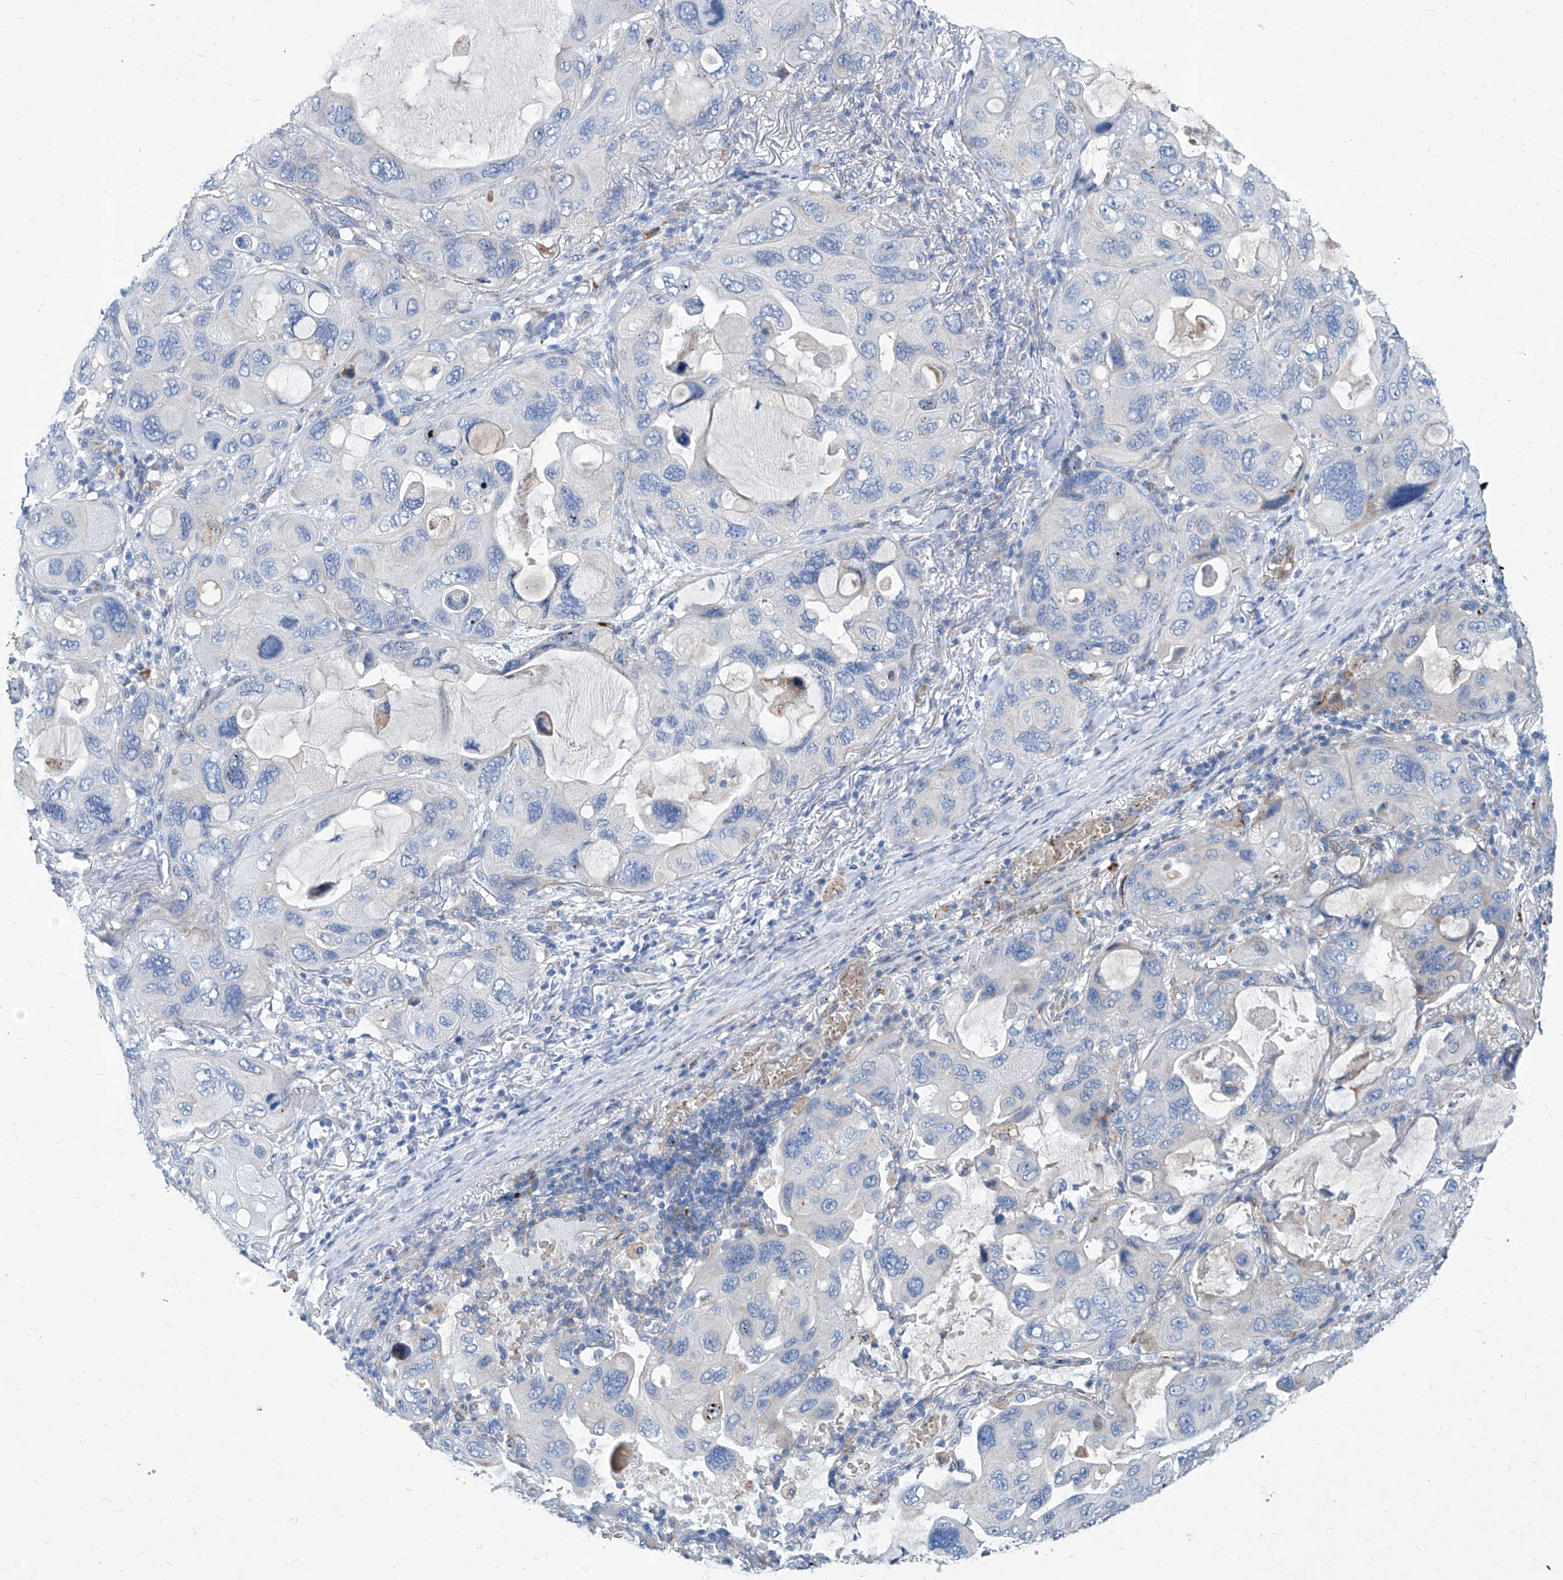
{"staining": {"intensity": "negative", "quantity": "none", "location": "none"}, "tissue": "lung cancer", "cell_type": "Tumor cells", "image_type": "cancer", "snomed": [{"axis": "morphology", "description": "Squamous cell carcinoma, NOS"}, {"axis": "topography", "description": "Lung"}], "caption": "Immunohistochemistry (IHC) image of lung cancer stained for a protein (brown), which exhibits no expression in tumor cells. The staining is performed using DAB brown chromogen with nuclei counter-stained in using hematoxylin.", "gene": "FPR2", "patient": {"sex": "female", "age": 73}}